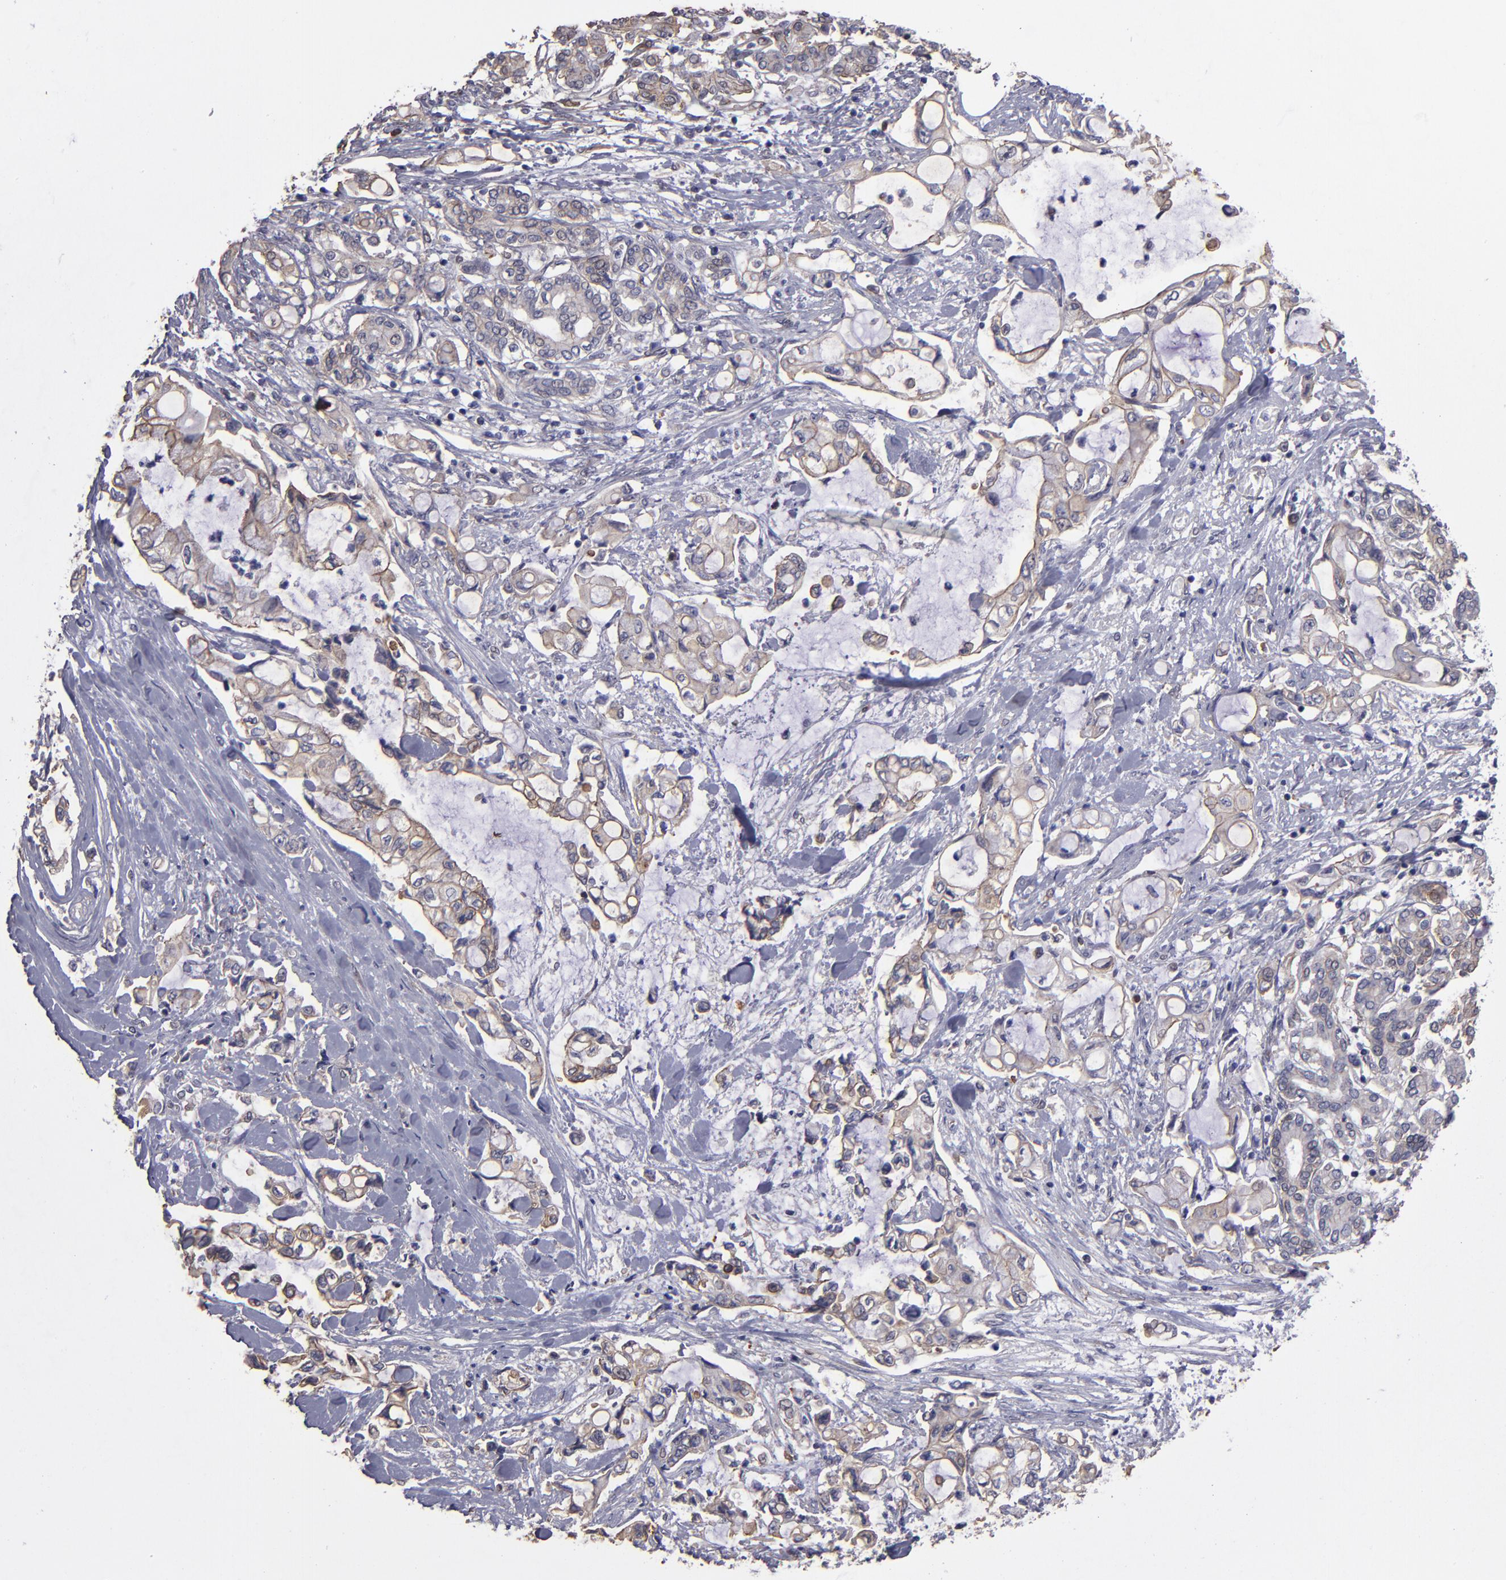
{"staining": {"intensity": "weak", "quantity": ">75%", "location": "cytoplasmic/membranous"}, "tissue": "pancreatic cancer", "cell_type": "Tumor cells", "image_type": "cancer", "snomed": [{"axis": "morphology", "description": "Adenocarcinoma, NOS"}, {"axis": "topography", "description": "Pancreas"}], "caption": "Protein staining of pancreatic cancer (adenocarcinoma) tissue reveals weak cytoplasmic/membranous expression in approximately >75% of tumor cells. (brown staining indicates protein expression, while blue staining denotes nuclei).", "gene": "NDRG2", "patient": {"sex": "female", "age": 70}}